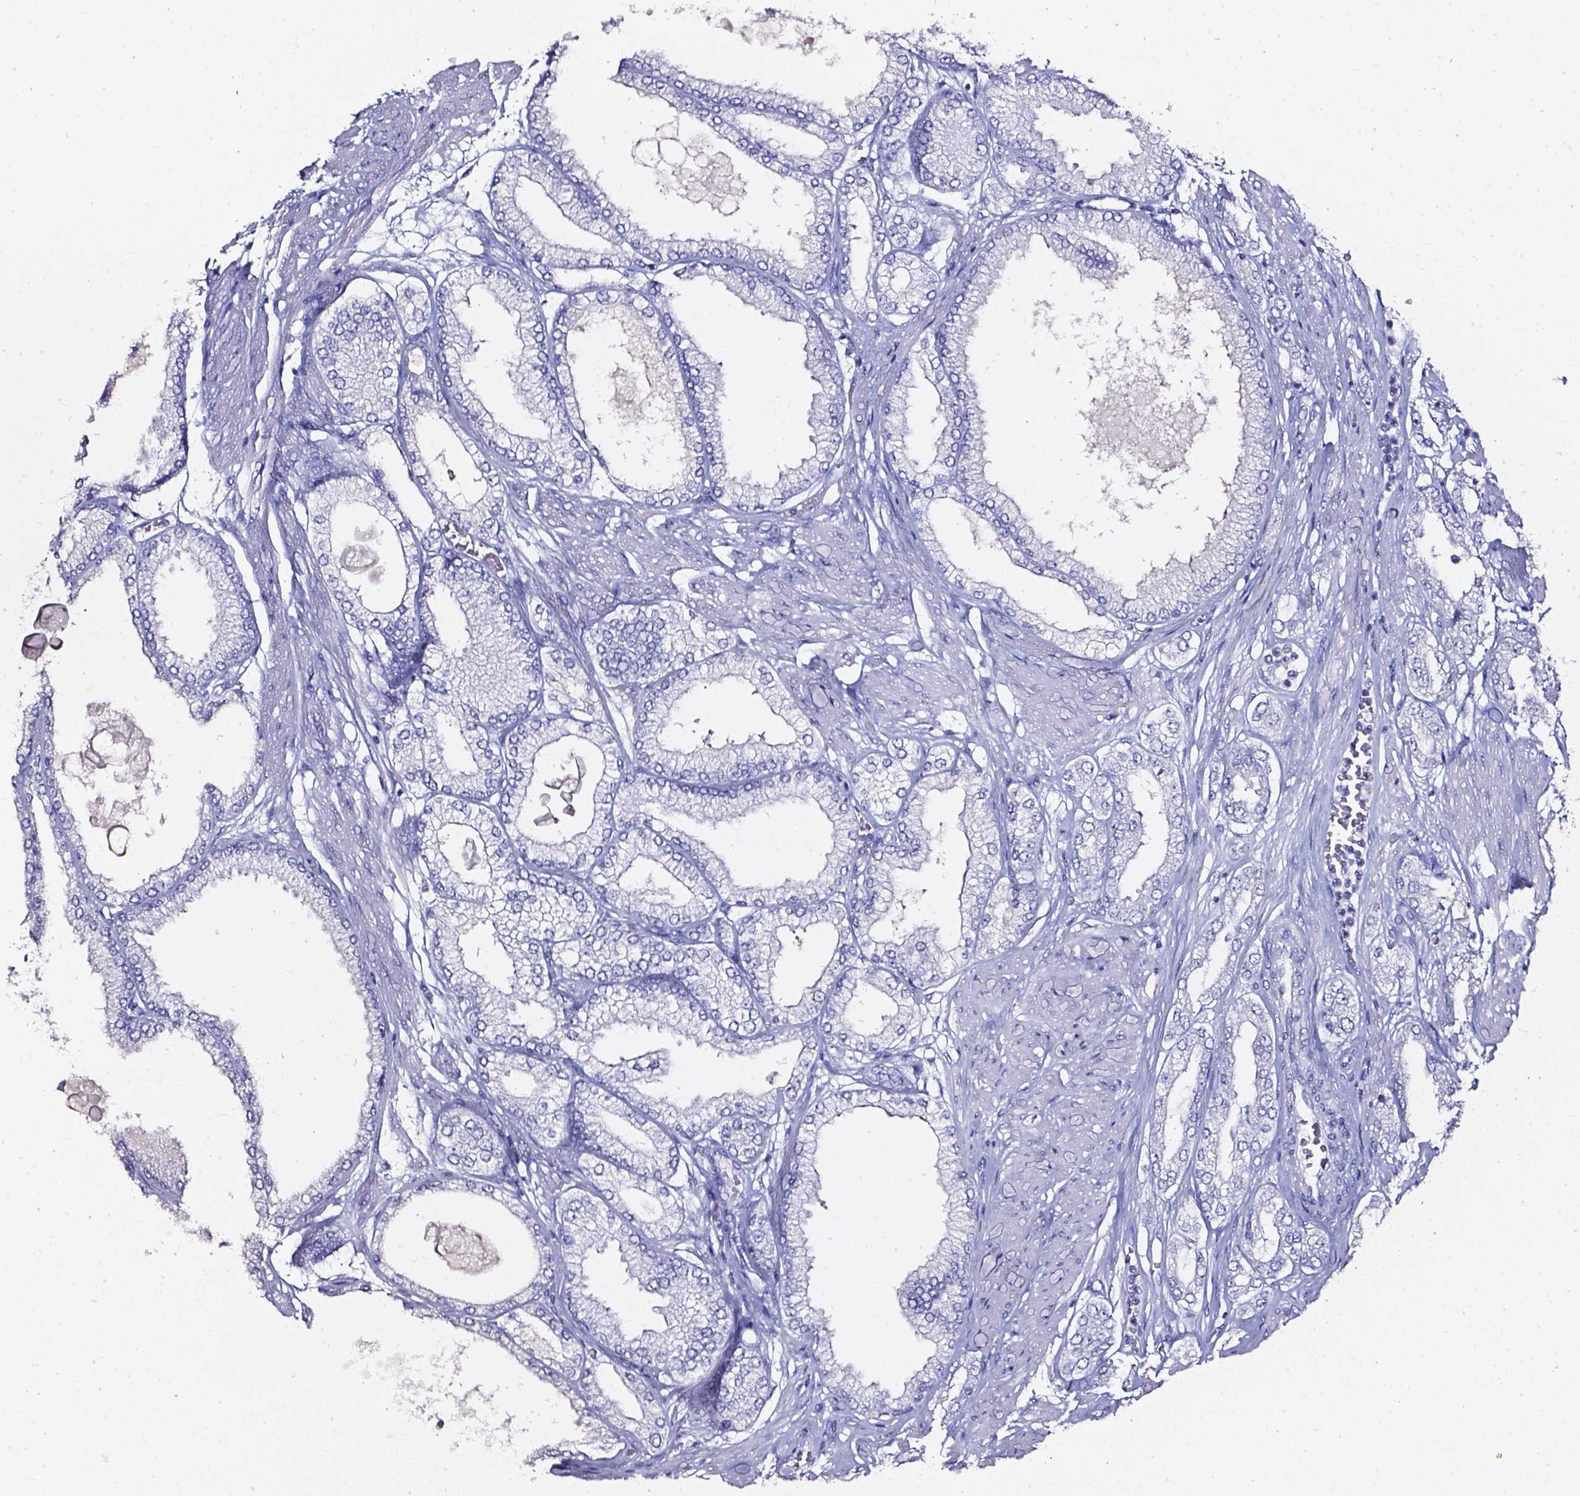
{"staining": {"intensity": "negative", "quantity": "none", "location": "none"}, "tissue": "prostate cancer", "cell_type": "Tumor cells", "image_type": "cancer", "snomed": [{"axis": "morphology", "description": "Adenocarcinoma, High grade"}, {"axis": "topography", "description": "Prostate"}], "caption": "IHC photomicrograph of neoplastic tissue: adenocarcinoma (high-grade) (prostate) stained with DAB shows no significant protein positivity in tumor cells.", "gene": "AKR1B10", "patient": {"sex": "male", "age": 68}}